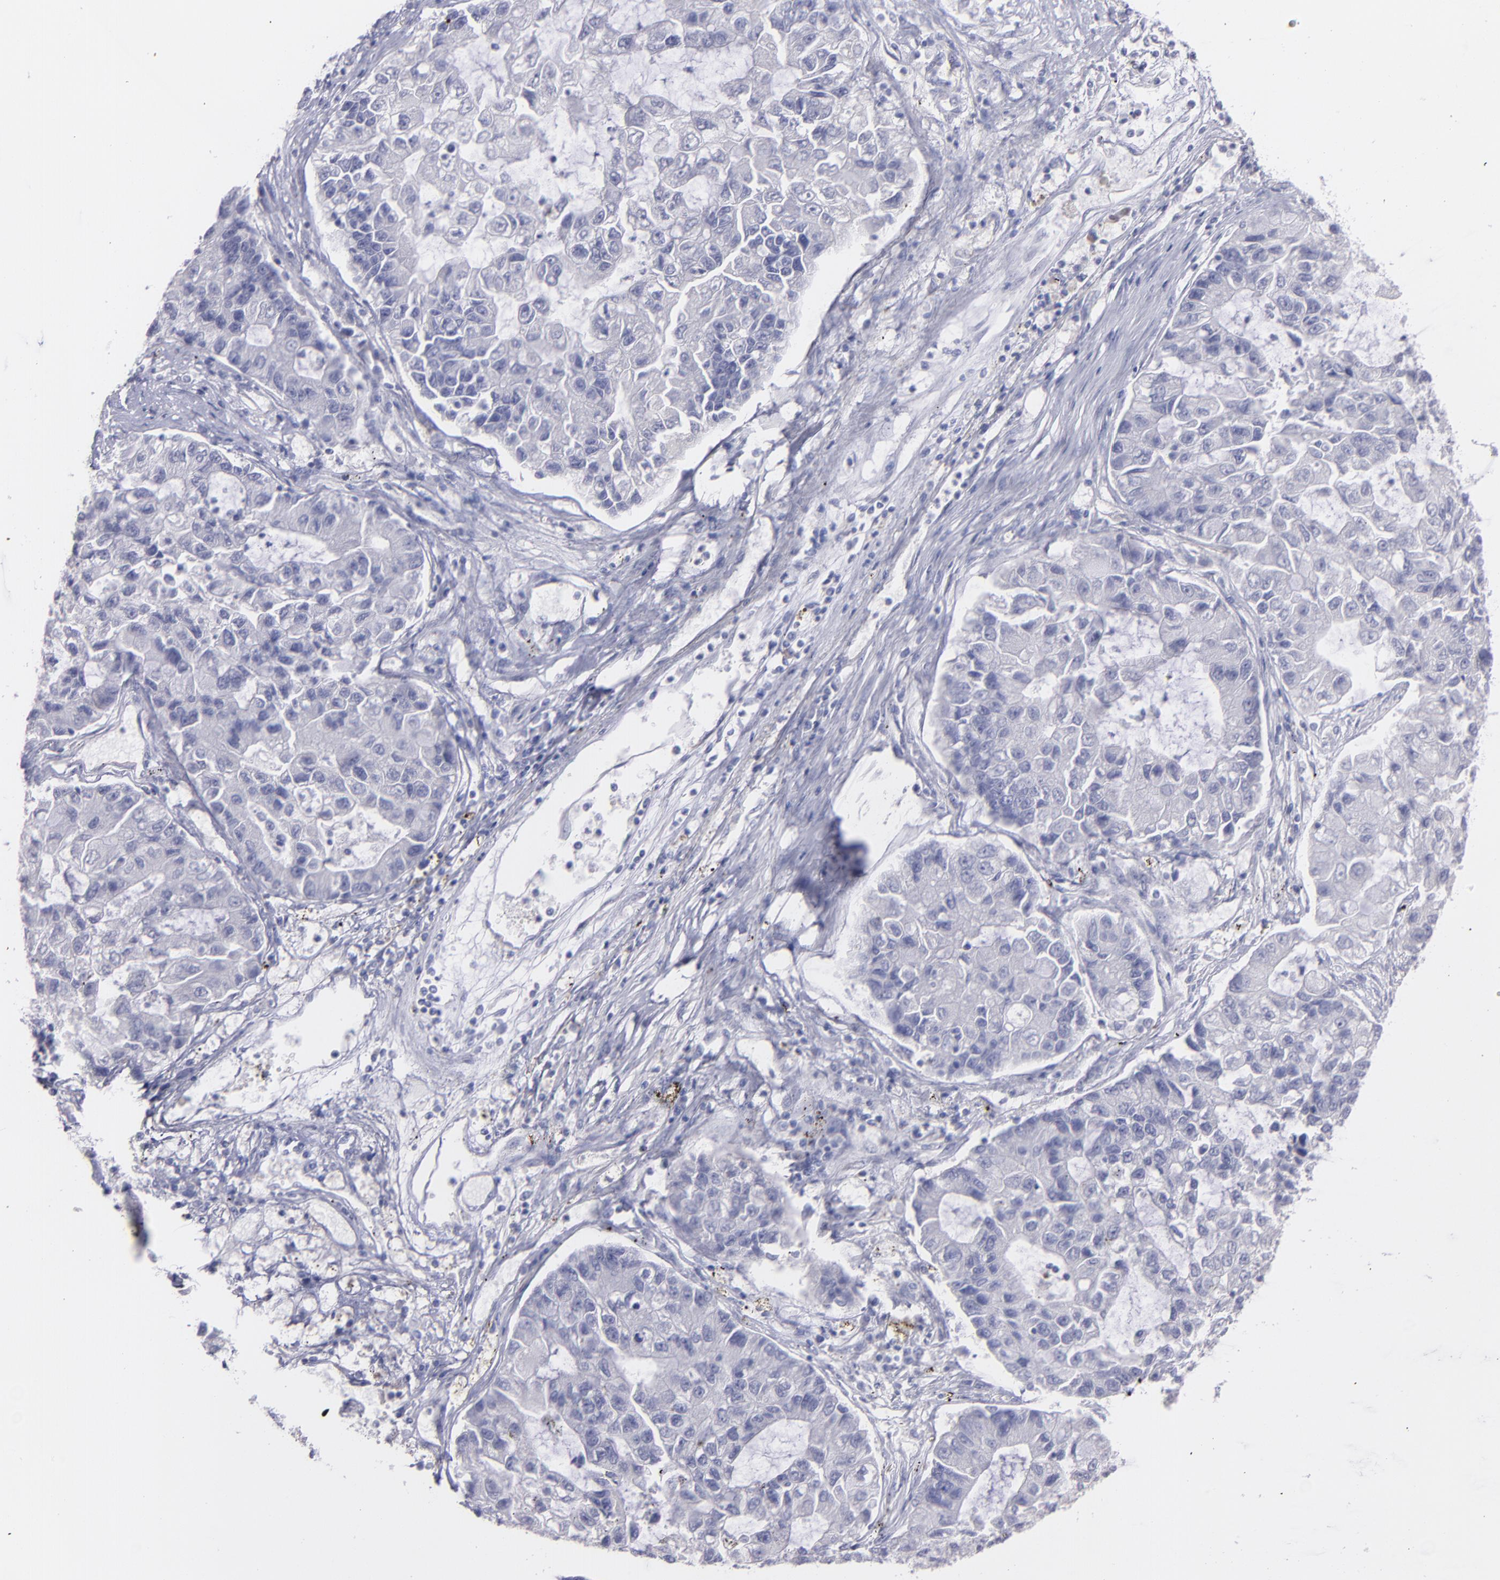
{"staining": {"intensity": "negative", "quantity": "none", "location": "none"}, "tissue": "lung cancer", "cell_type": "Tumor cells", "image_type": "cancer", "snomed": [{"axis": "morphology", "description": "Adenocarcinoma, NOS"}, {"axis": "topography", "description": "Lung"}], "caption": "Histopathology image shows no significant protein staining in tumor cells of adenocarcinoma (lung).", "gene": "SNAP25", "patient": {"sex": "female", "age": 51}}